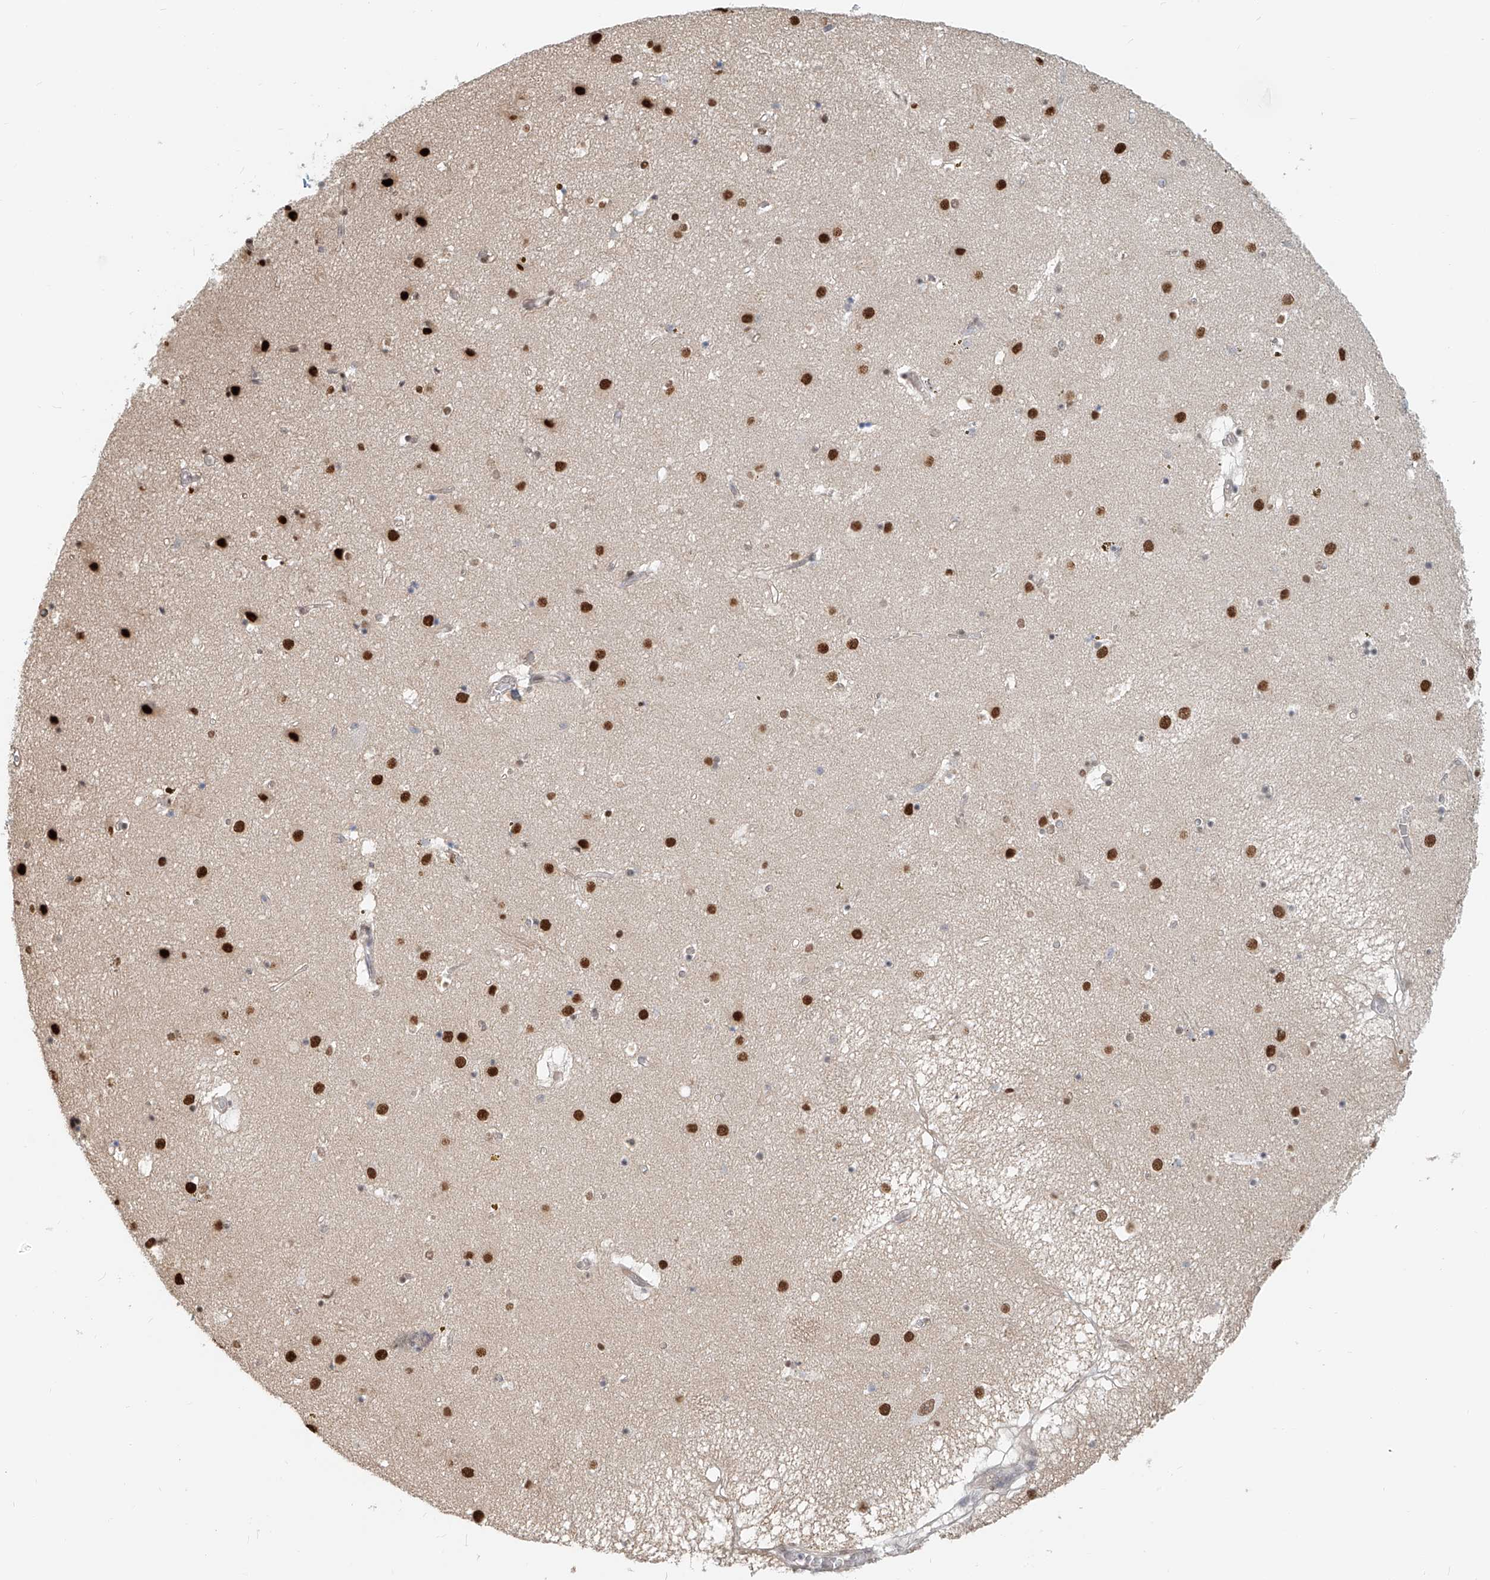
{"staining": {"intensity": "moderate", "quantity": "<25%", "location": "nuclear"}, "tissue": "caudate", "cell_type": "Glial cells", "image_type": "normal", "snomed": [{"axis": "morphology", "description": "Normal tissue, NOS"}, {"axis": "topography", "description": "Lateral ventricle wall"}], "caption": "Immunohistochemistry staining of unremarkable caudate, which demonstrates low levels of moderate nuclear positivity in approximately <25% of glial cells indicating moderate nuclear protein expression. The staining was performed using DAB (brown) for protein detection and nuclei were counterstained in hematoxylin (blue).", "gene": "SASH1", "patient": {"sex": "male", "age": 70}}